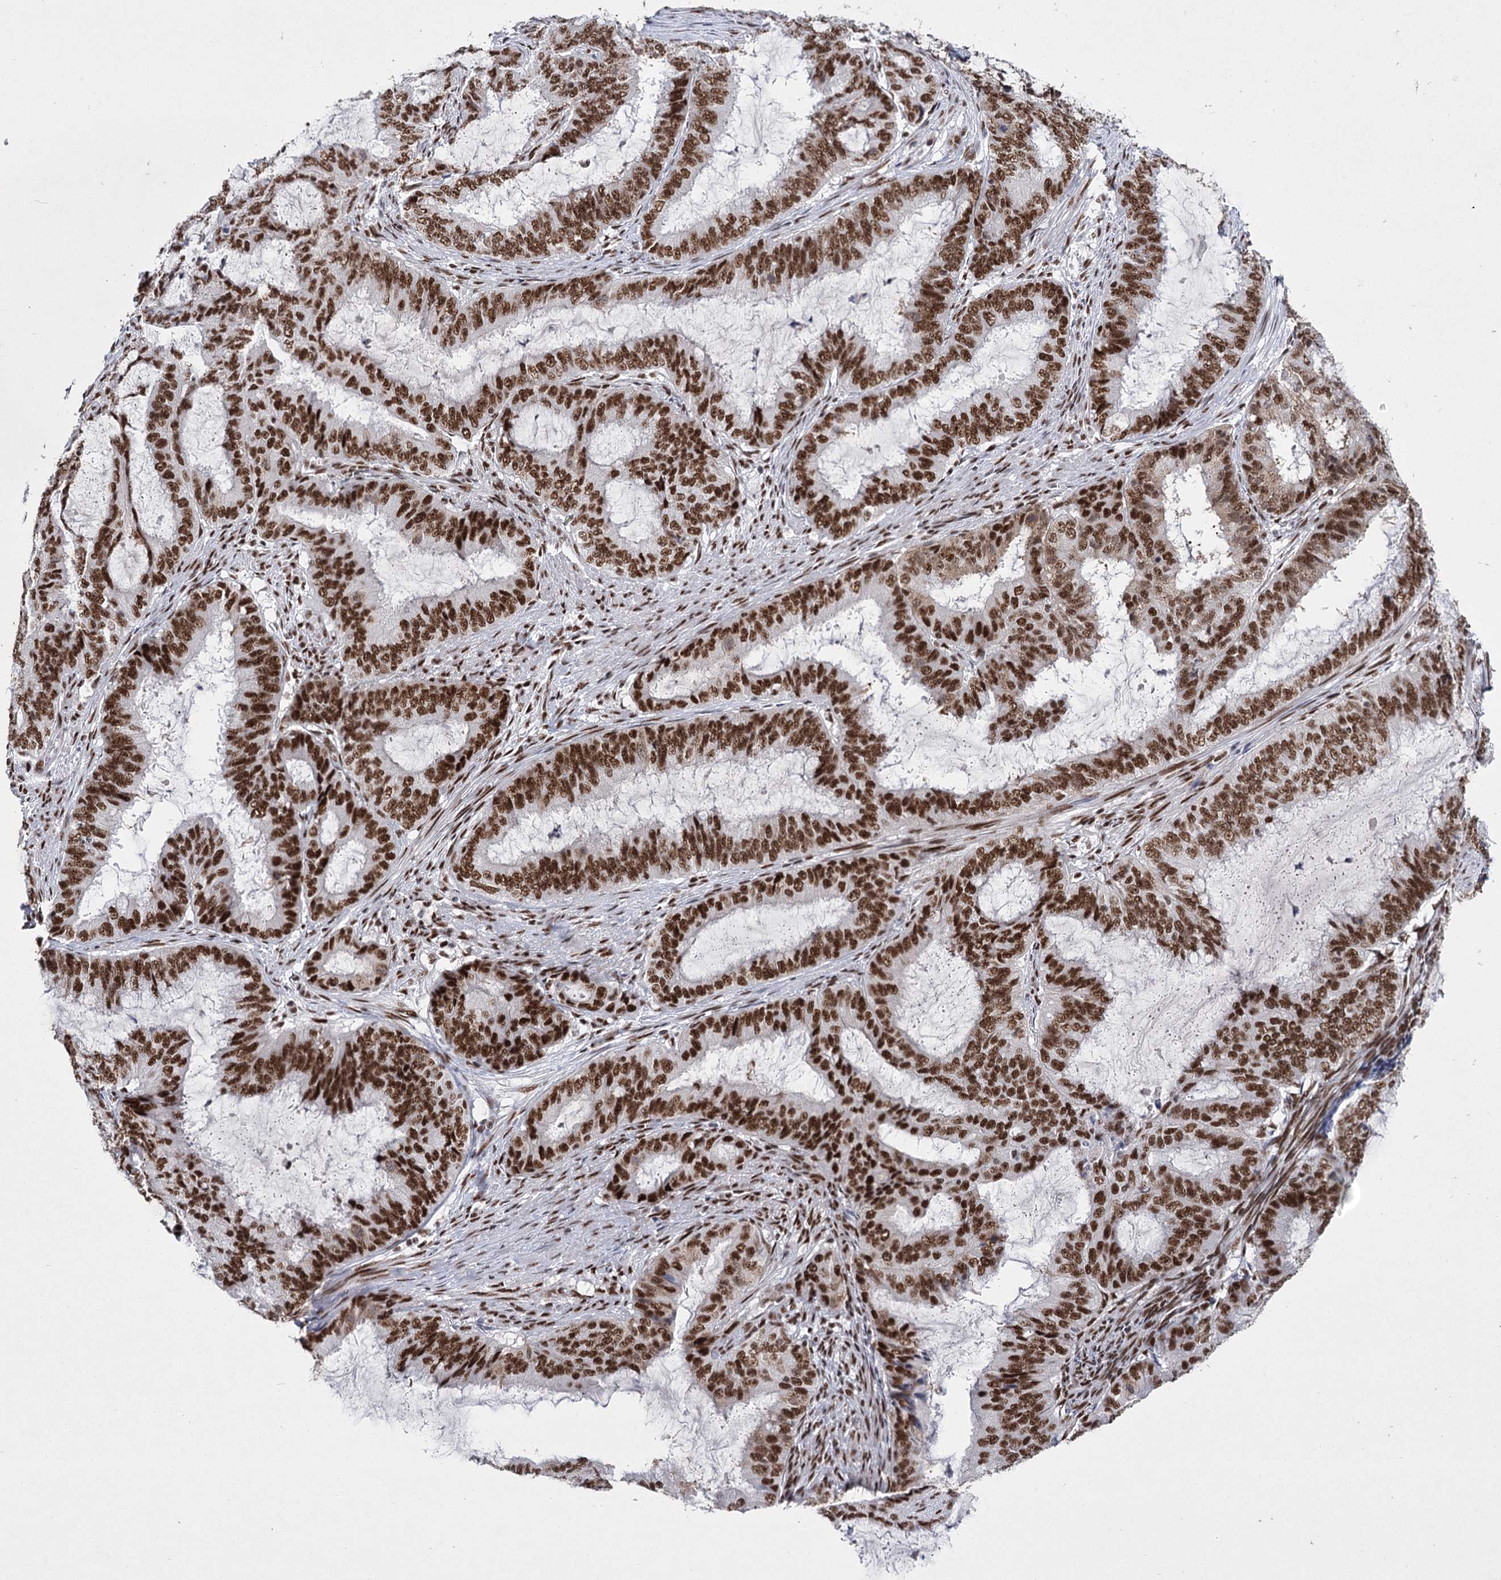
{"staining": {"intensity": "strong", "quantity": ">75%", "location": "nuclear"}, "tissue": "endometrial cancer", "cell_type": "Tumor cells", "image_type": "cancer", "snomed": [{"axis": "morphology", "description": "Adenocarcinoma, NOS"}, {"axis": "topography", "description": "Endometrium"}], "caption": "The histopathology image demonstrates immunohistochemical staining of endometrial adenocarcinoma. There is strong nuclear staining is identified in about >75% of tumor cells.", "gene": "SCAF8", "patient": {"sex": "female", "age": 51}}